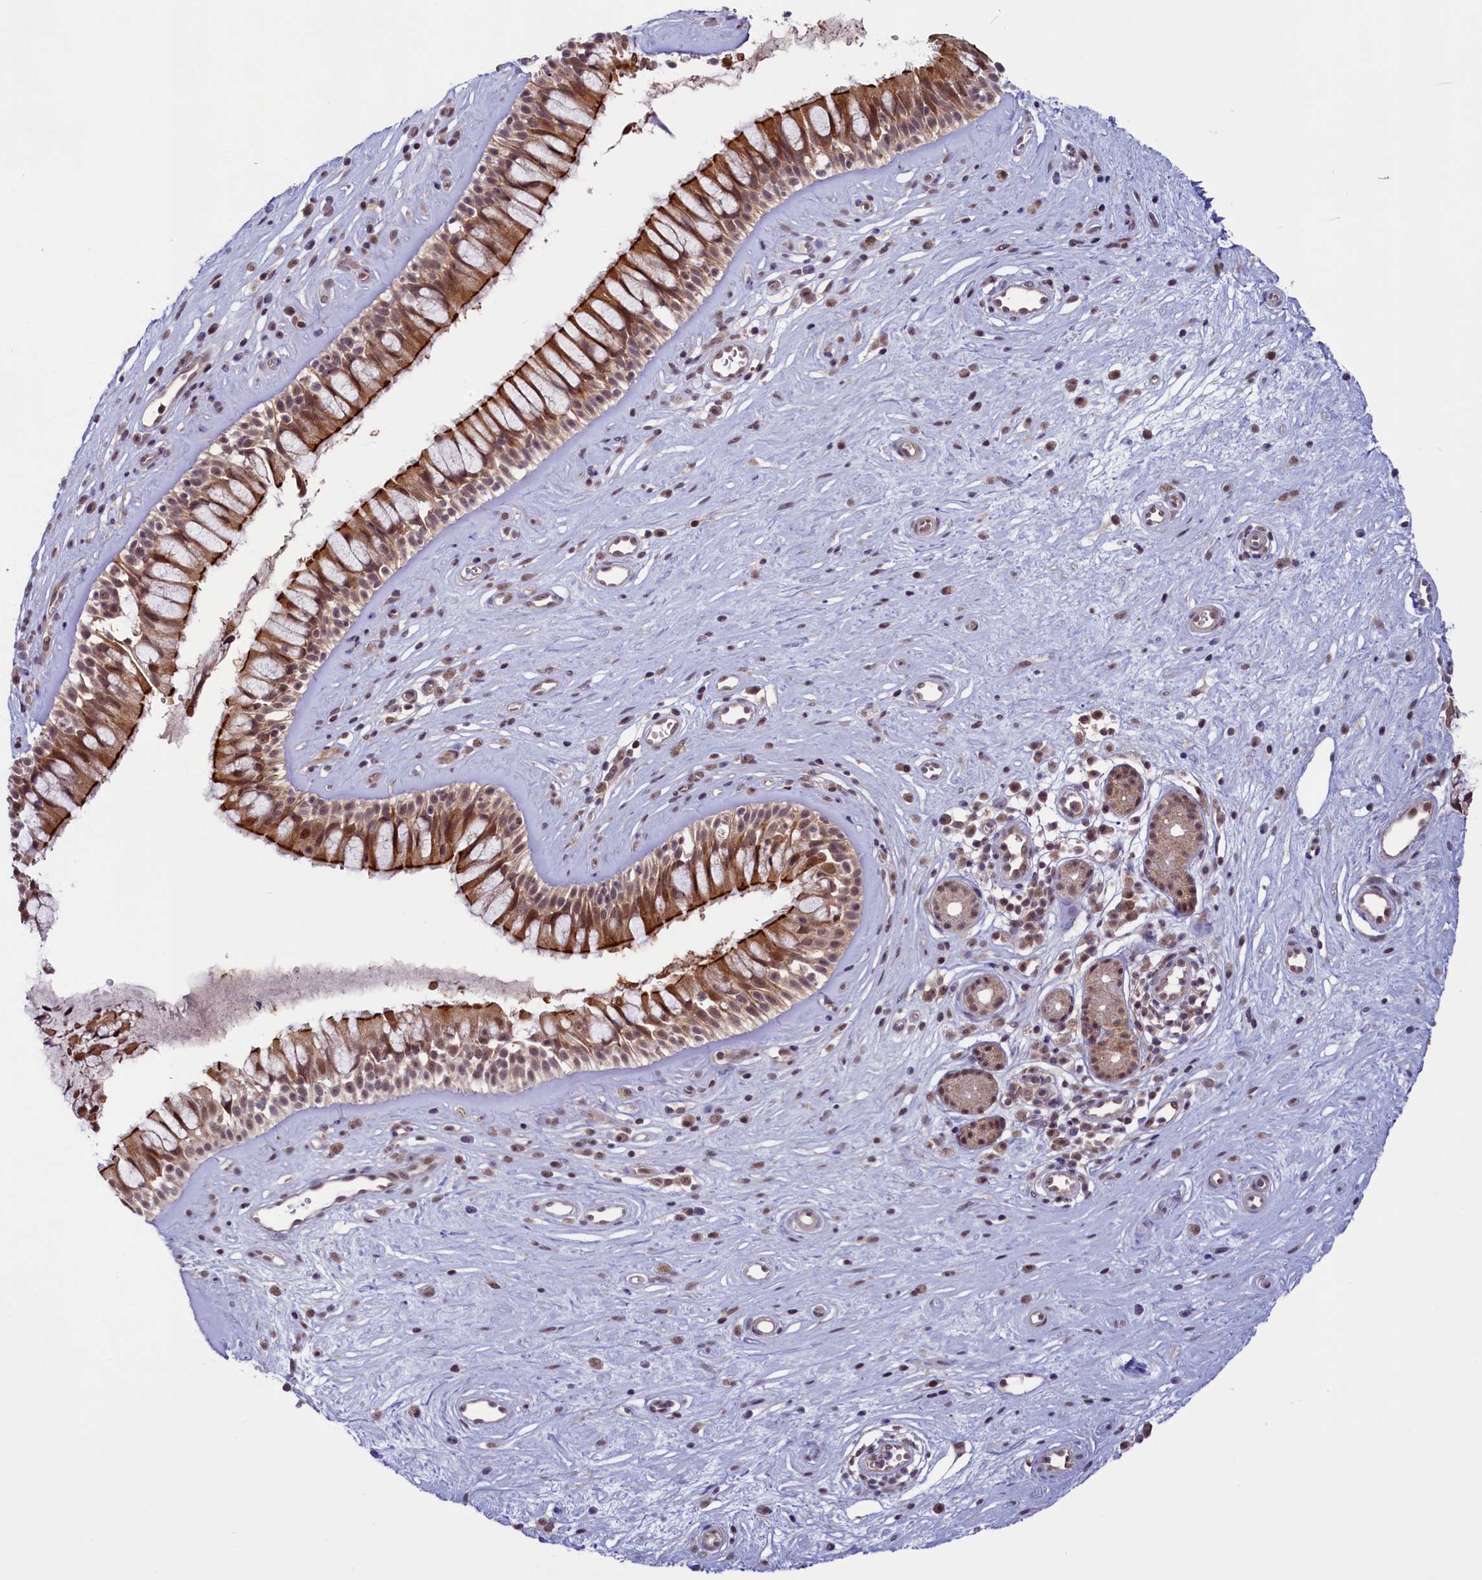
{"staining": {"intensity": "strong", "quantity": ">75%", "location": "cytoplasmic/membranous"}, "tissue": "nasopharynx", "cell_type": "Respiratory epithelial cells", "image_type": "normal", "snomed": [{"axis": "morphology", "description": "Normal tissue, NOS"}, {"axis": "topography", "description": "Nasopharynx"}], "caption": "This histopathology image demonstrates normal nasopharynx stained with IHC to label a protein in brown. The cytoplasmic/membranous of respiratory epithelial cells show strong positivity for the protein. Nuclei are counter-stained blue.", "gene": "SLC7A6OS", "patient": {"sex": "male", "age": 32}}